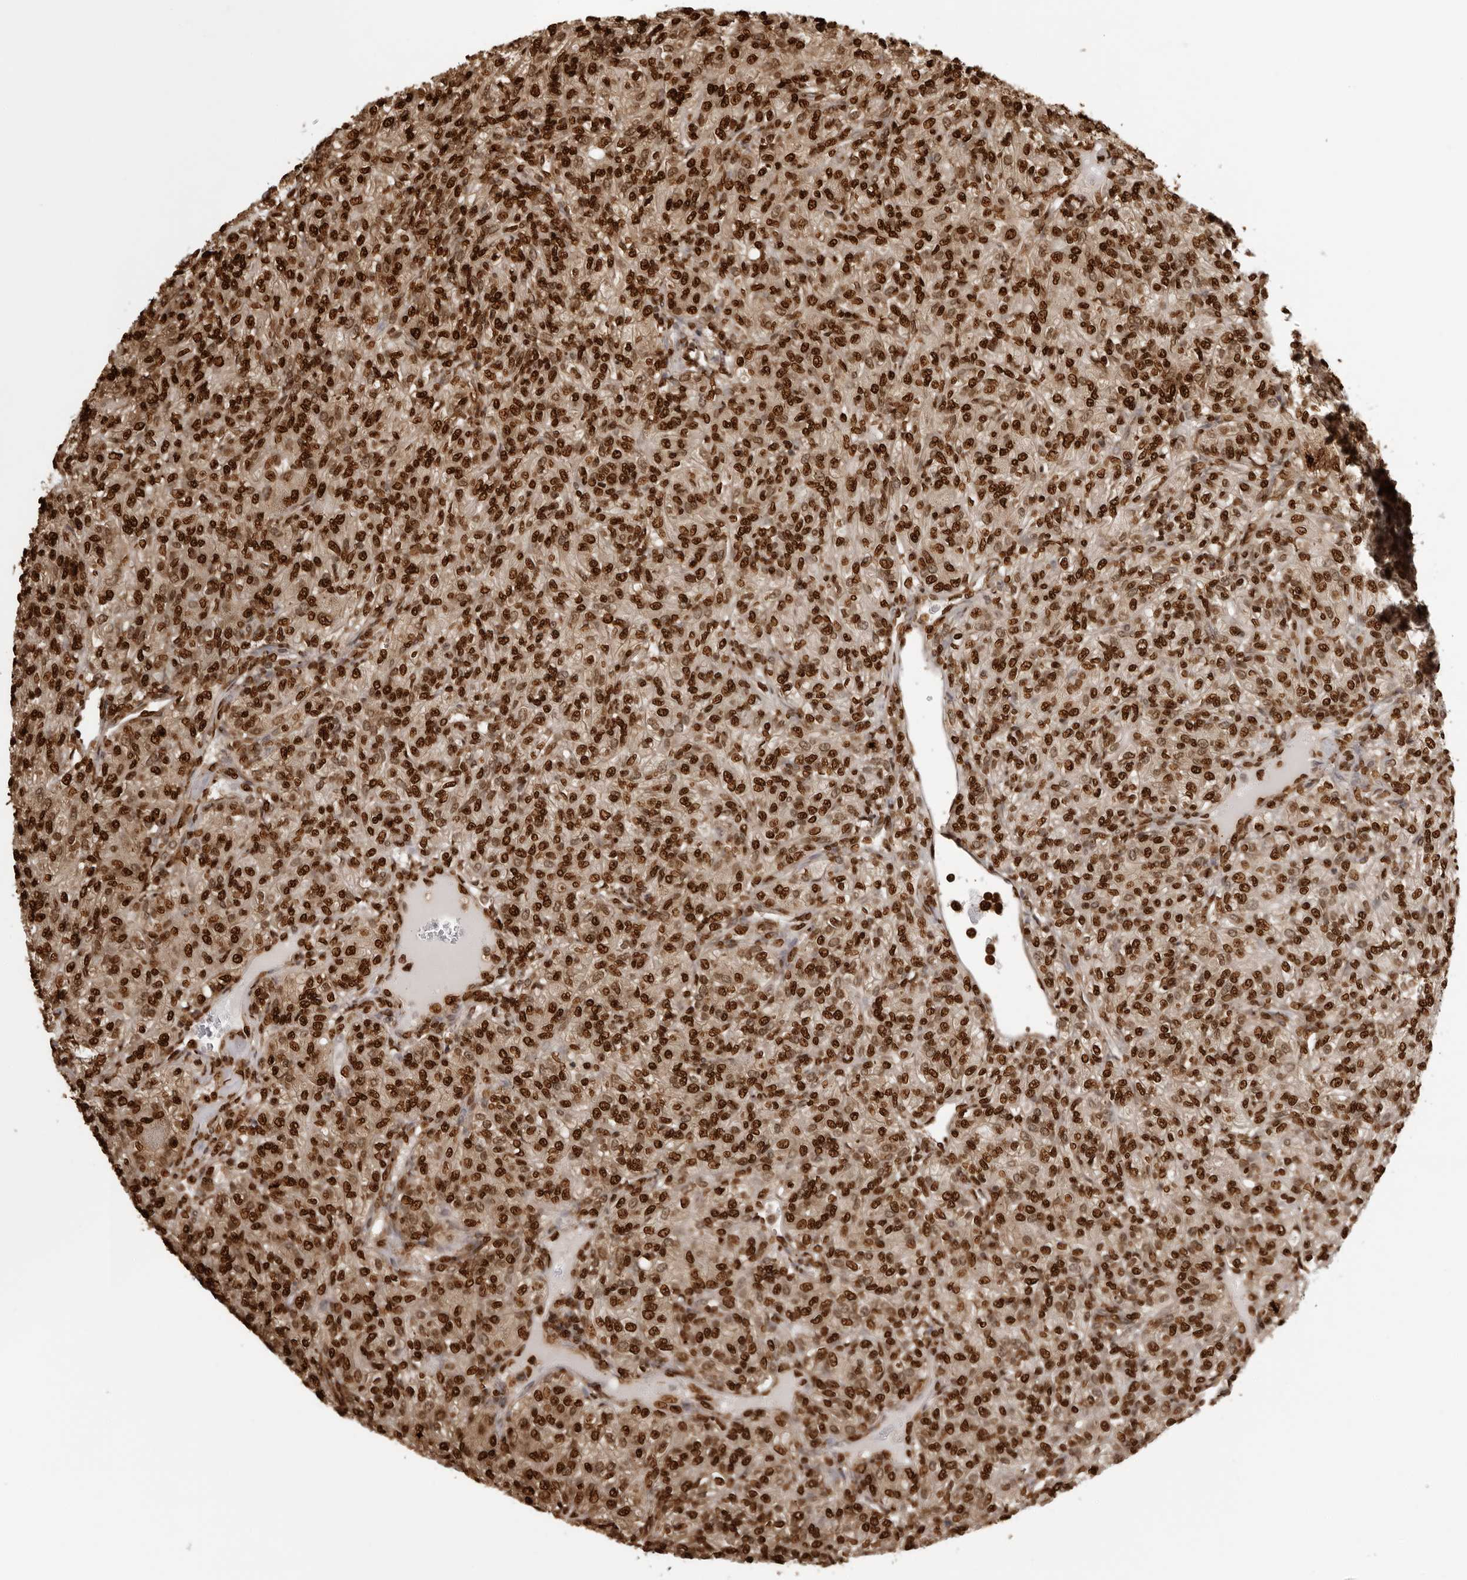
{"staining": {"intensity": "strong", "quantity": ">75%", "location": "cytoplasmic/membranous,nuclear"}, "tissue": "renal cancer", "cell_type": "Tumor cells", "image_type": "cancer", "snomed": [{"axis": "morphology", "description": "Adenocarcinoma, NOS"}, {"axis": "topography", "description": "Kidney"}], "caption": "Renal cancer stained with IHC displays strong cytoplasmic/membranous and nuclear positivity in about >75% of tumor cells.", "gene": "ZFP91", "patient": {"sex": "male", "age": 77}}